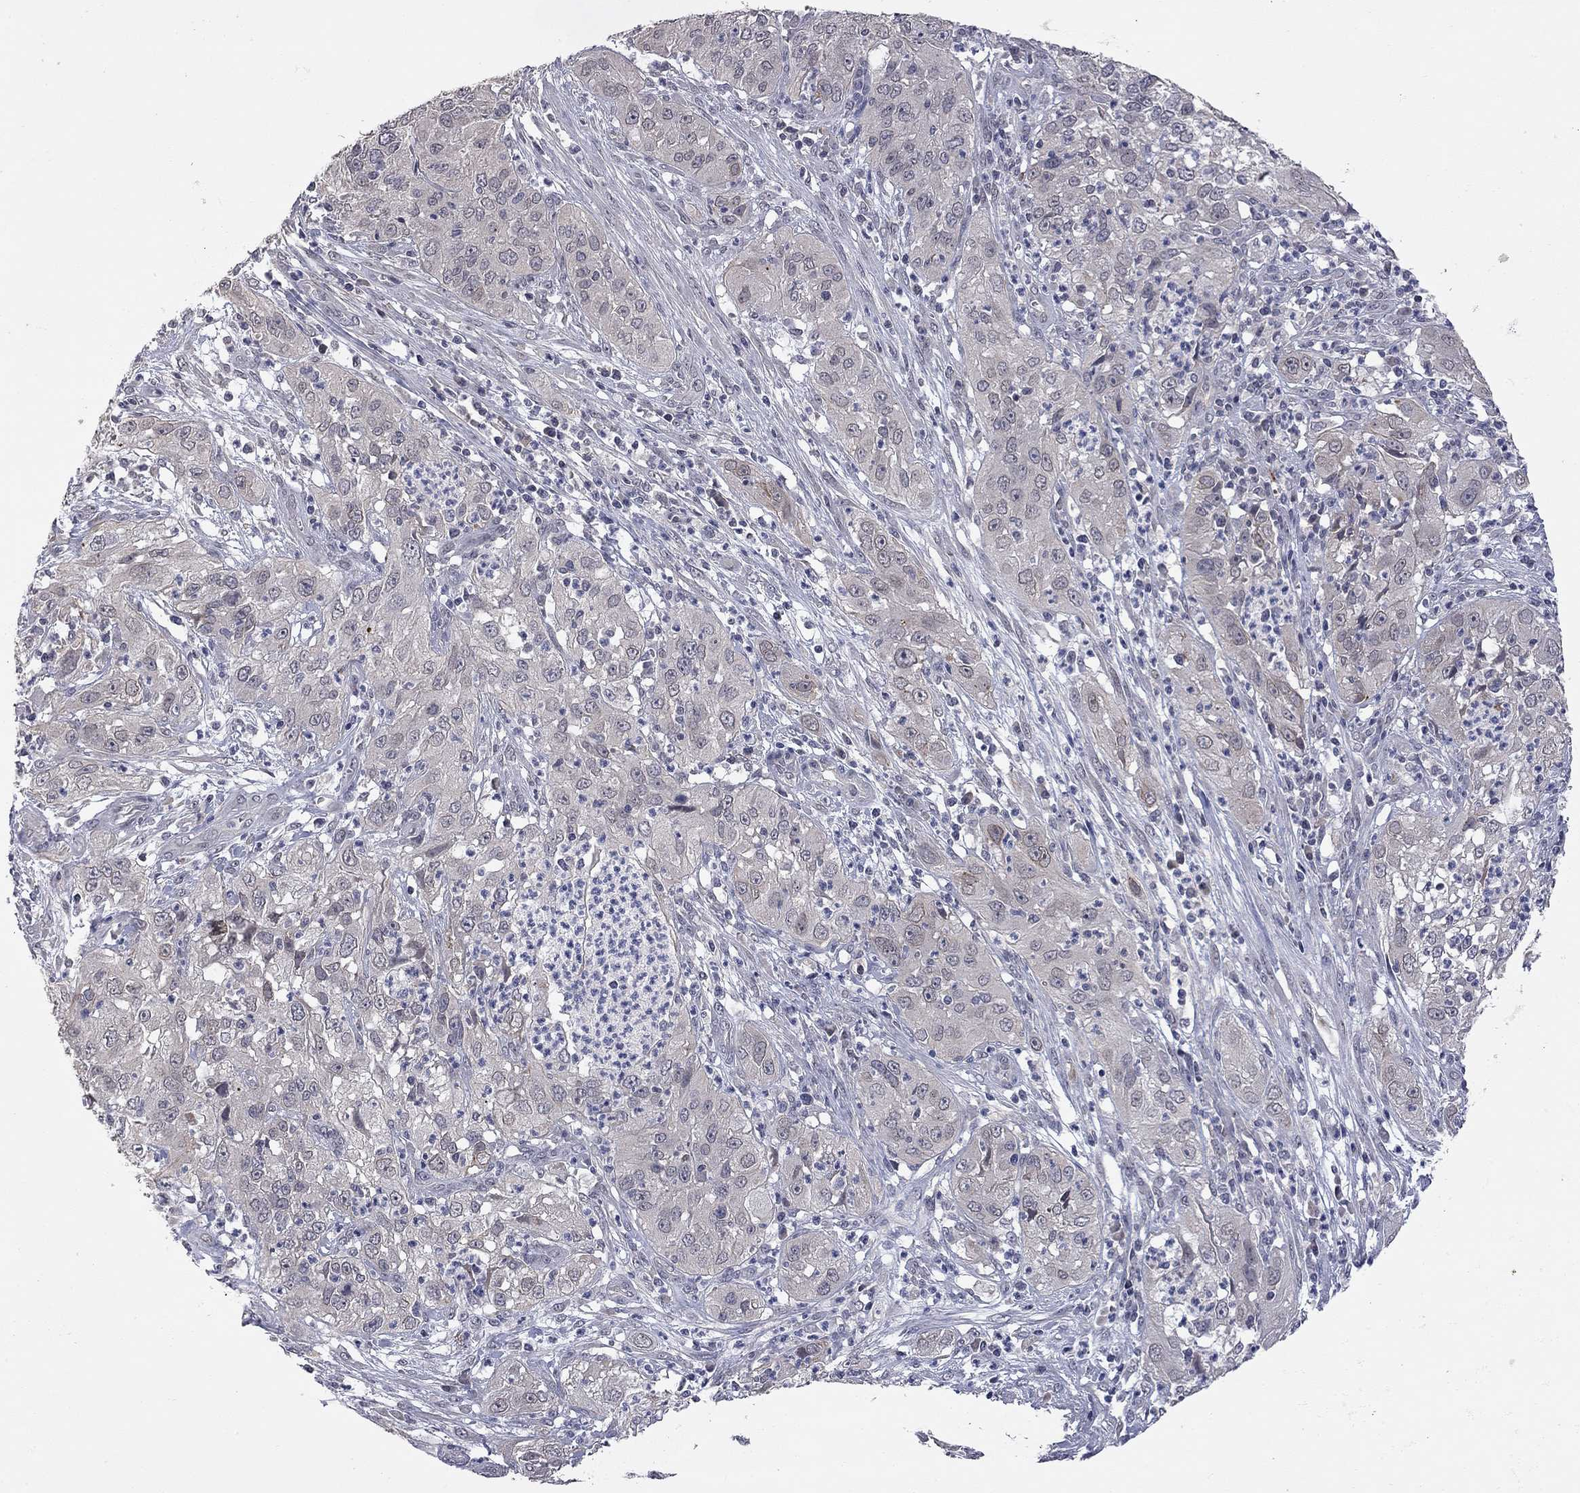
{"staining": {"intensity": "negative", "quantity": "none", "location": "none"}, "tissue": "cervical cancer", "cell_type": "Tumor cells", "image_type": "cancer", "snomed": [{"axis": "morphology", "description": "Squamous cell carcinoma, NOS"}, {"axis": "topography", "description": "Cervix"}], "caption": "The immunohistochemistry (IHC) photomicrograph has no significant expression in tumor cells of cervical cancer tissue.", "gene": "FABP12", "patient": {"sex": "female", "age": 32}}